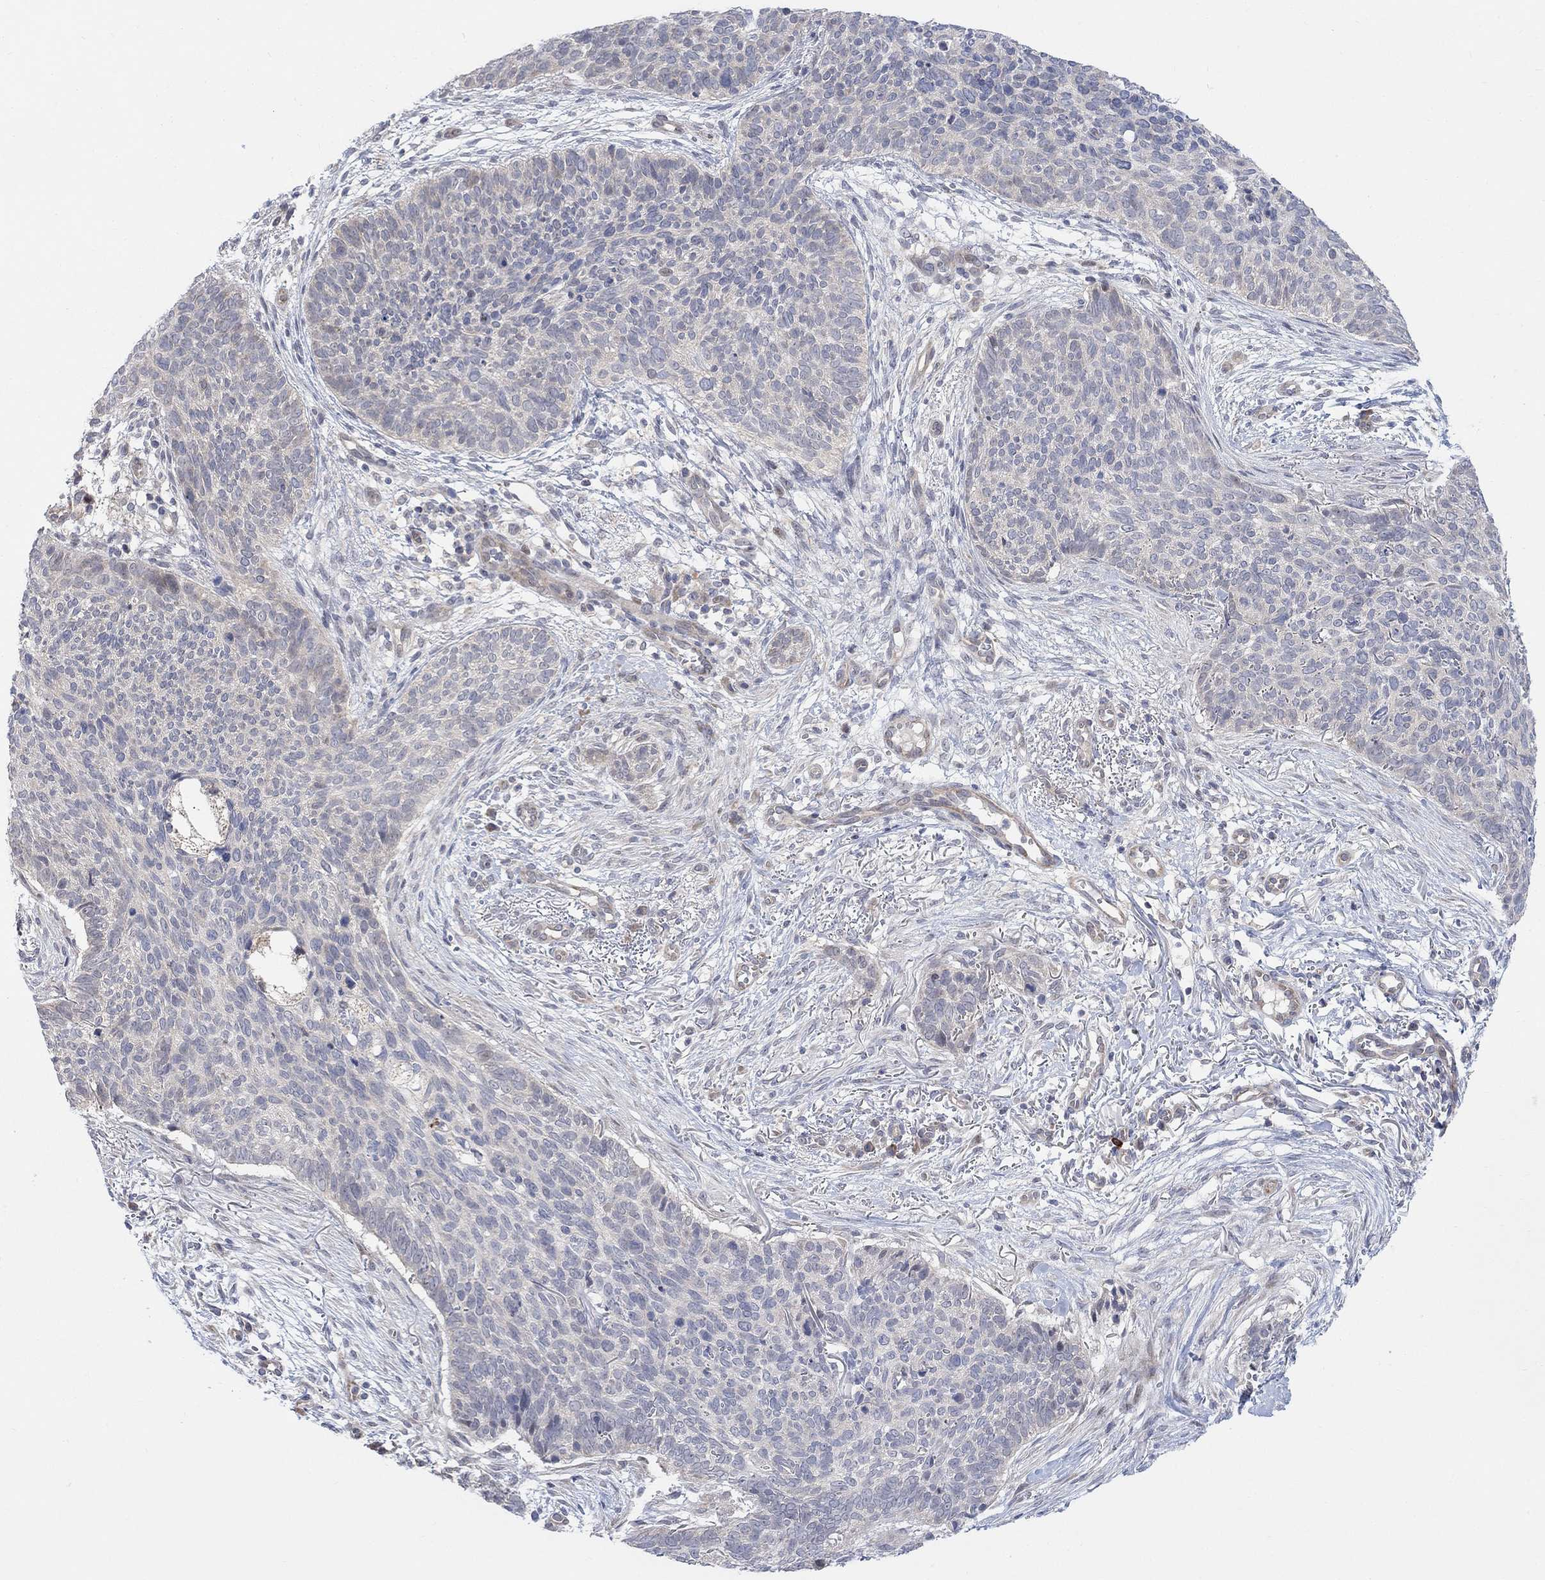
{"staining": {"intensity": "negative", "quantity": "none", "location": "none"}, "tissue": "skin cancer", "cell_type": "Tumor cells", "image_type": "cancer", "snomed": [{"axis": "morphology", "description": "Basal cell carcinoma"}, {"axis": "topography", "description": "Skin"}], "caption": "Tumor cells show no significant staining in skin basal cell carcinoma.", "gene": "CNTF", "patient": {"sex": "male", "age": 64}}